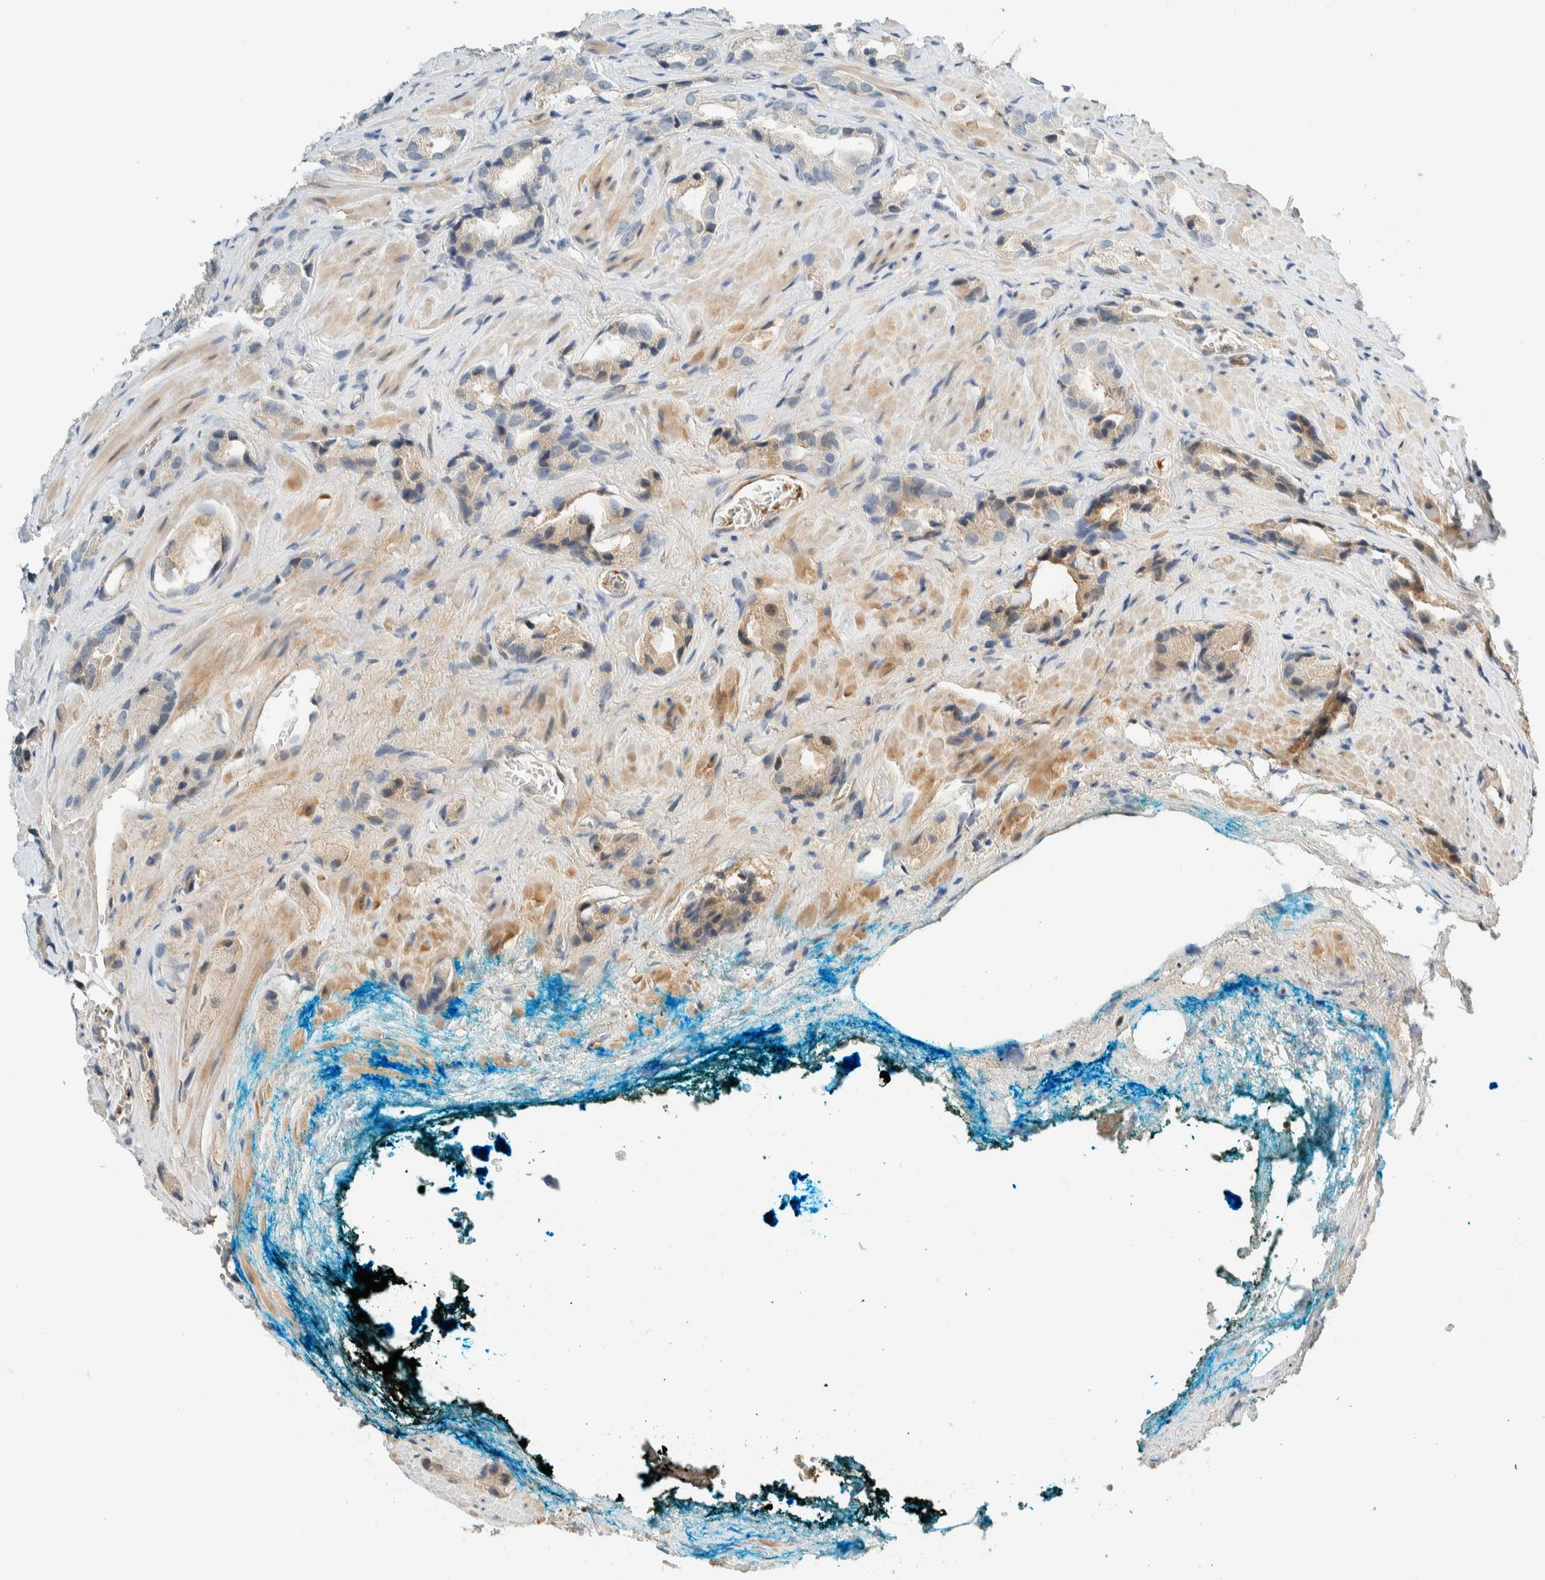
{"staining": {"intensity": "weak", "quantity": "<25%", "location": "cytoplasmic/membranous"}, "tissue": "prostate cancer", "cell_type": "Tumor cells", "image_type": "cancer", "snomed": [{"axis": "morphology", "description": "Adenocarcinoma, High grade"}, {"axis": "topography", "description": "Prostate"}], "caption": "Photomicrograph shows no significant protein expression in tumor cells of prostate cancer (high-grade adenocarcinoma). (Immunohistochemistry (ihc), brightfield microscopy, high magnification).", "gene": "TSTD2", "patient": {"sex": "male", "age": 63}}